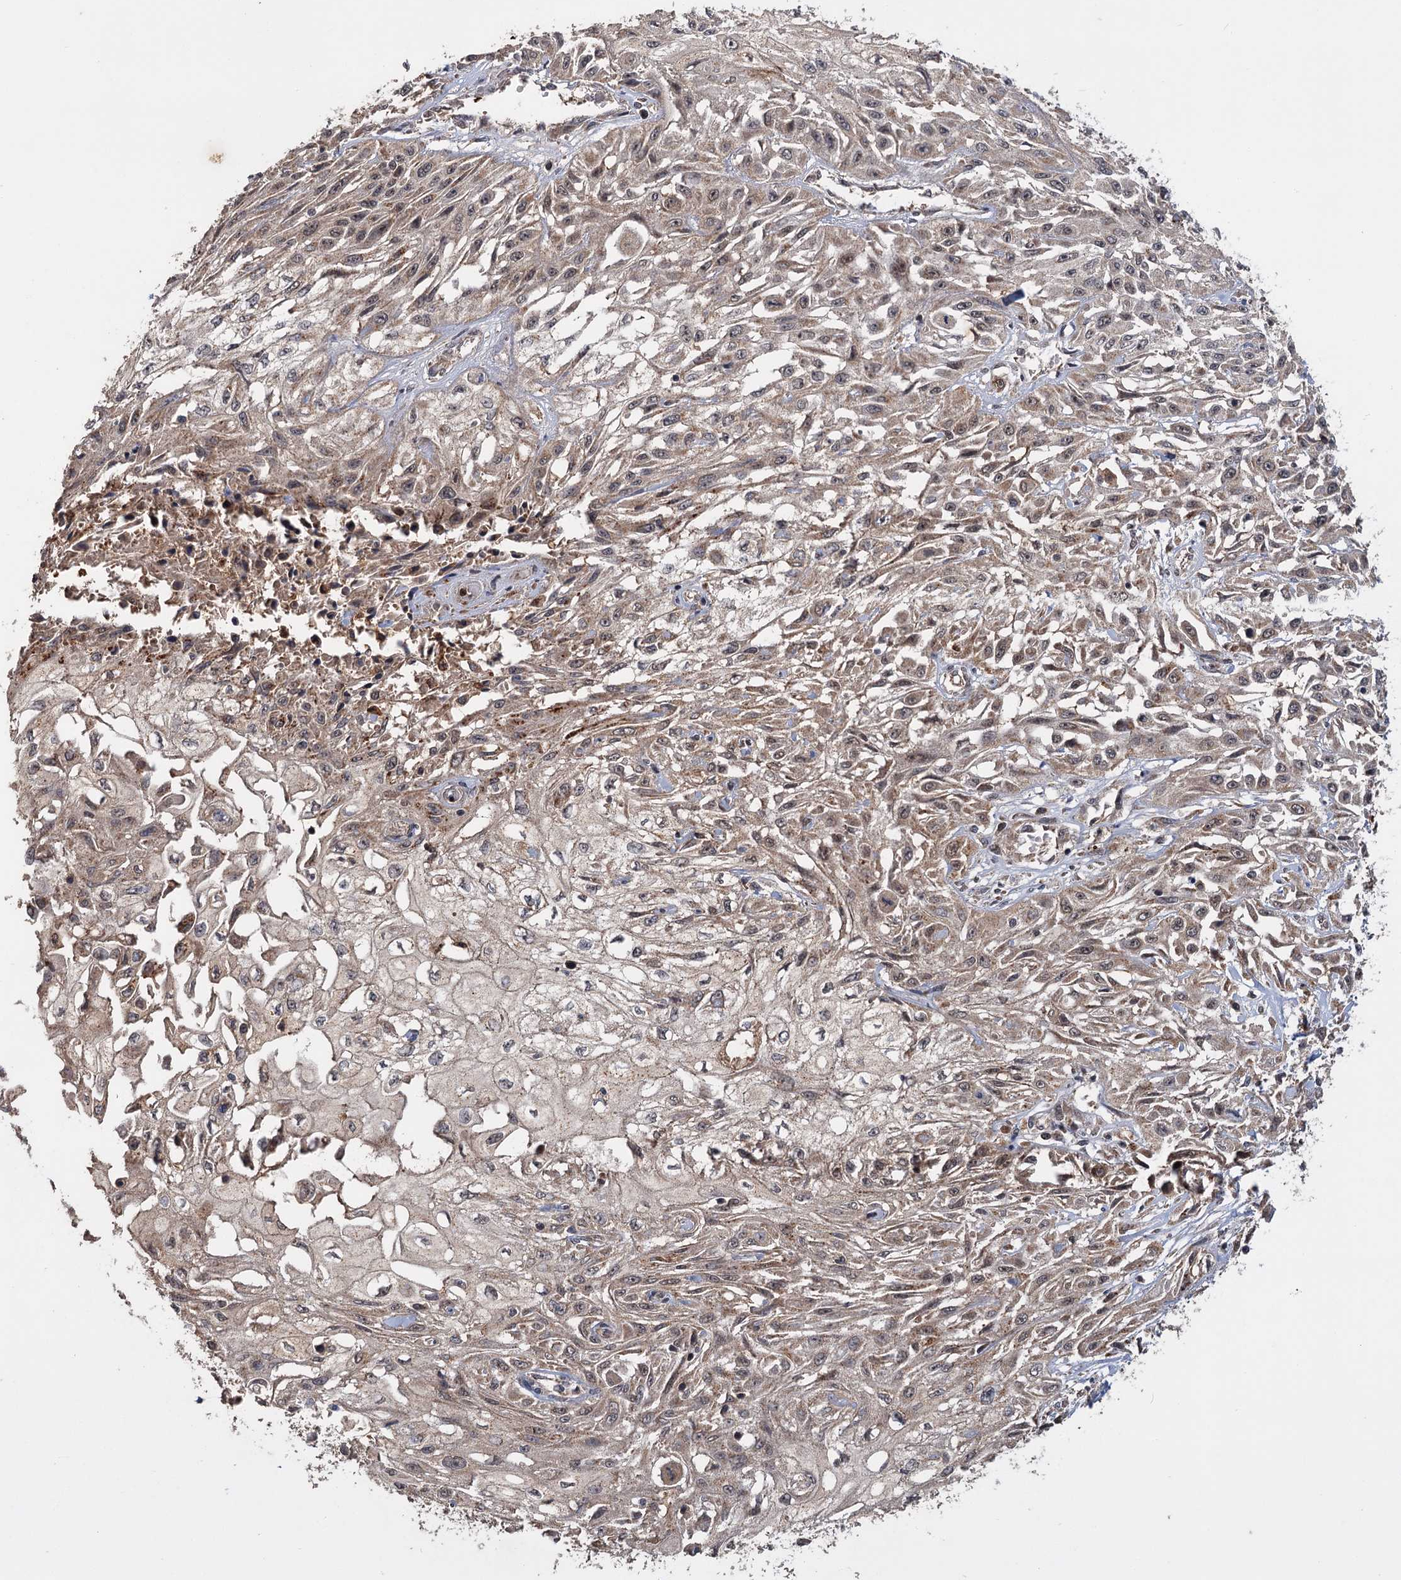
{"staining": {"intensity": "moderate", "quantity": ">75%", "location": "cytoplasmic/membranous,nuclear"}, "tissue": "skin cancer", "cell_type": "Tumor cells", "image_type": "cancer", "snomed": [{"axis": "morphology", "description": "Squamous cell carcinoma, NOS"}, {"axis": "morphology", "description": "Squamous cell carcinoma, metastatic, NOS"}, {"axis": "topography", "description": "Skin"}, {"axis": "topography", "description": "Lymph node"}], "caption": "Protein expression analysis of skin cancer reveals moderate cytoplasmic/membranous and nuclear positivity in about >75% of tumor cells.", "gene": "KANSL2", "patient": {"sex": "male", "age": 75}}